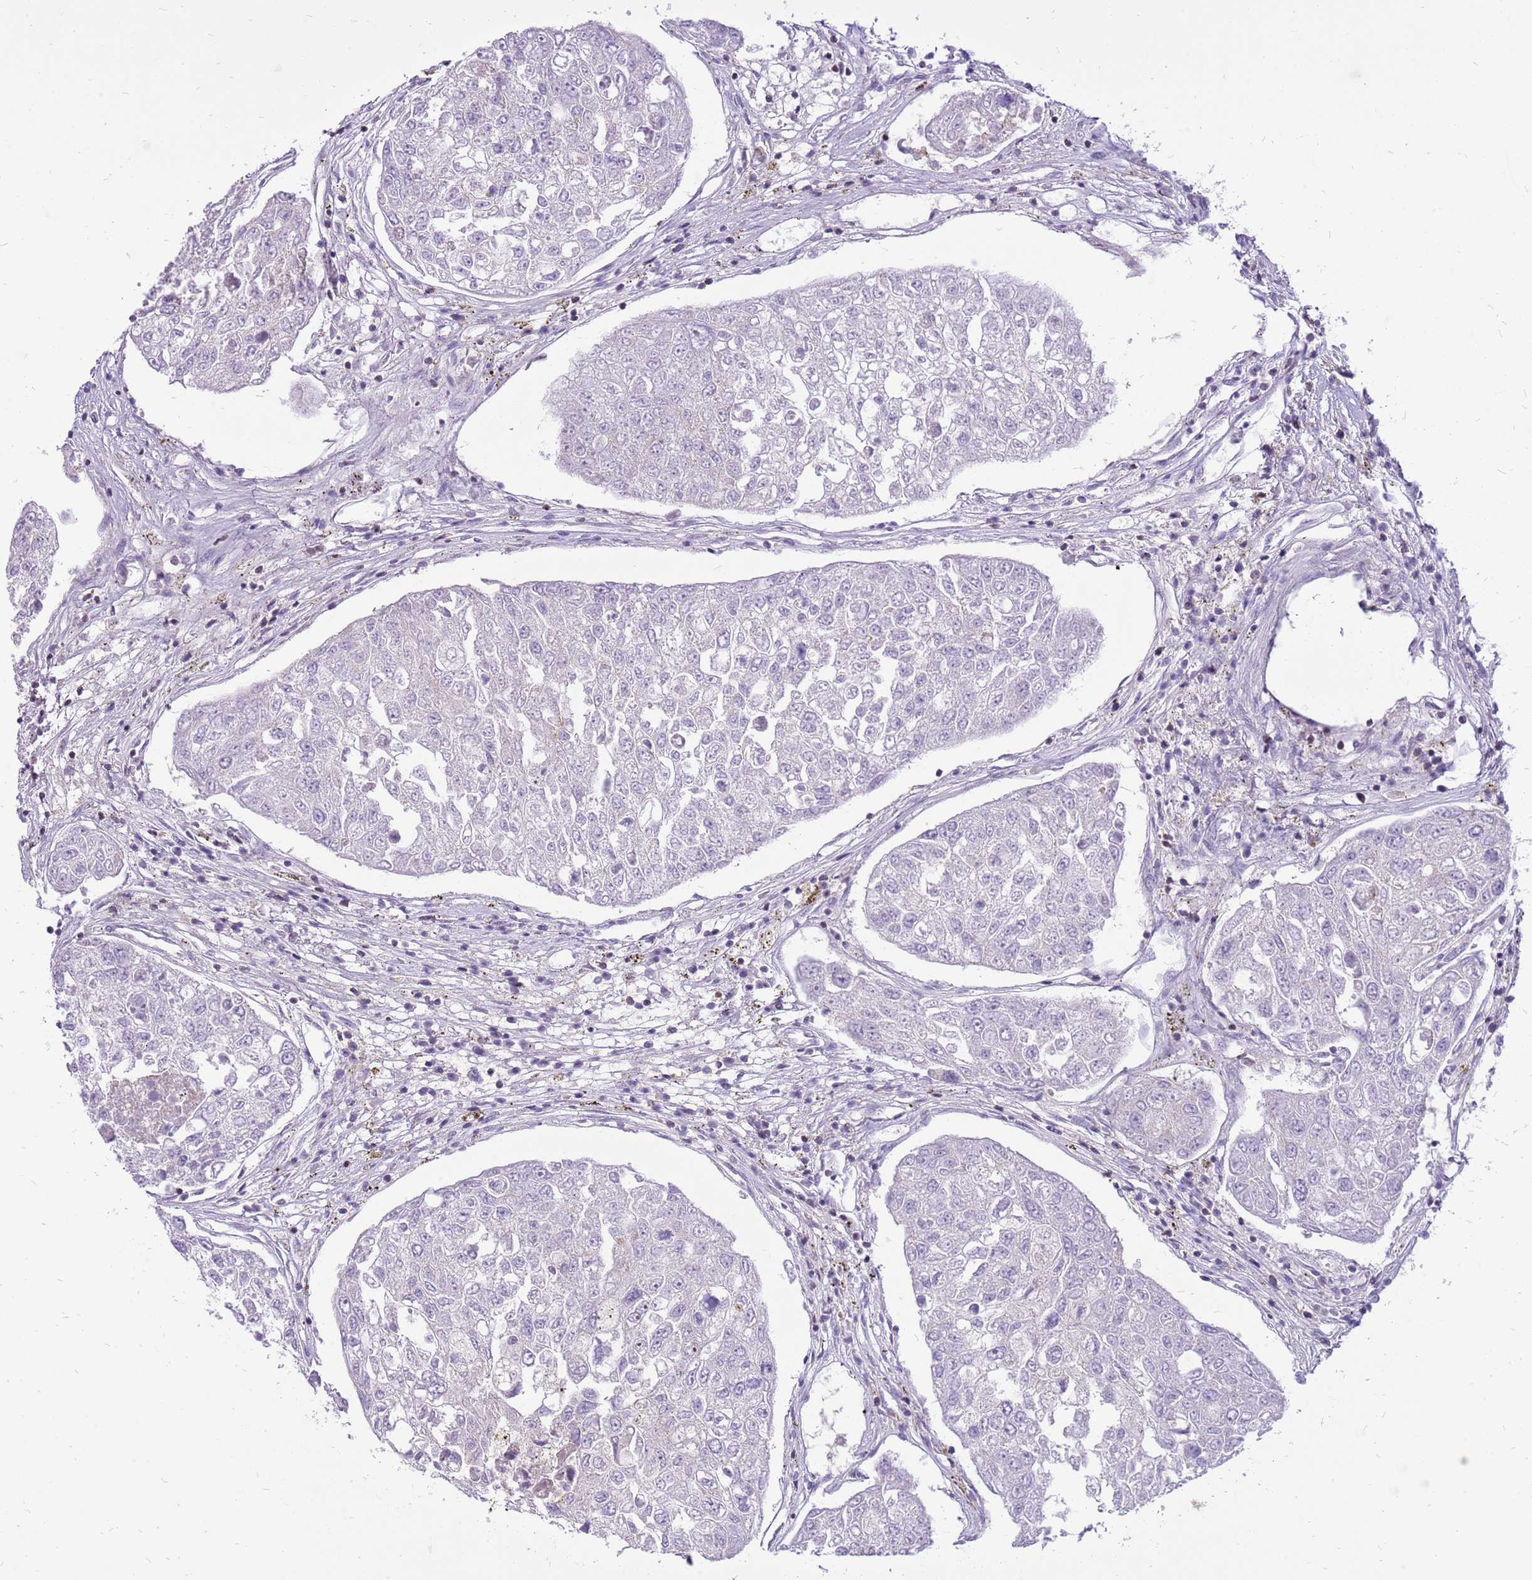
{"staining": {"intensity": "negative", "quantity": "none", "location": "none"}, "tissue": "urothelial cancer", "cell_type": "Tumor cells", "image_type": "cancer", "snomed": [{"axis": "morphology", "description": "Urothelial carcinoma, High grade"}, {"axis": "topography", "description": "Lymph node"}, {"axis": "topography", "description": "Urinary bladder"}], "caption": "Immunohistochemistry histopathology image of neoplastic tissue: human urothelial cancer stained with DAB (3,3'-diaminobenzidine) shows no significant protein positivity in tumor cells.", "gene": "WDR90", "patient": {"sex": "male", "age": 51}}